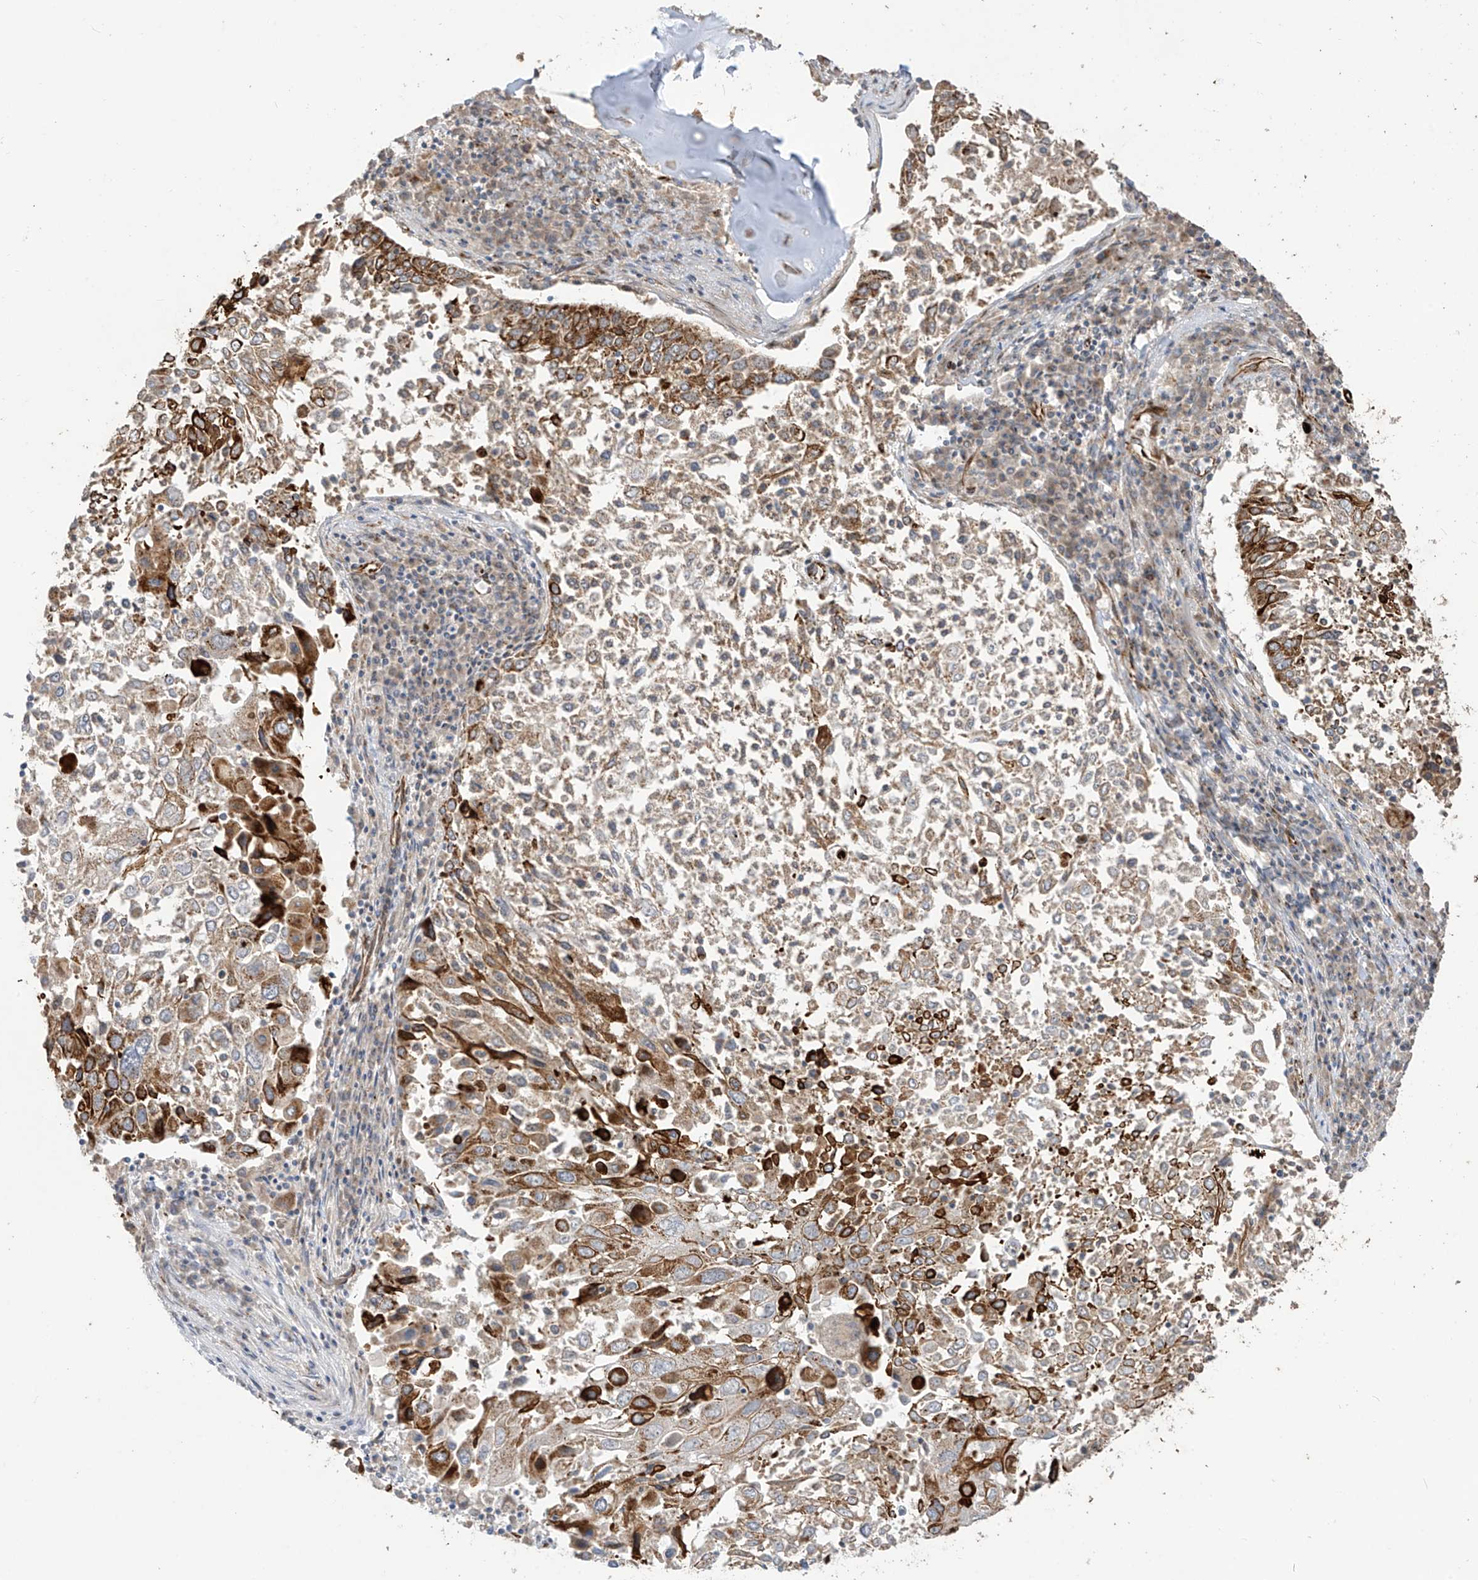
{"staining": {"intensity": "moderate", "quantity": "25%-75%", "location": "cytoplasmic/membranous"}, "tissue": "lung cancer", "cell_type": "Tumor cells", "image_type": "cancer", "snomed": [{"axis": "morphology", "description": "Squamous cell carcinoma, NOS"}, {"axis": "topography", "description": "Lung"}], "caption": "Tumor cells exhibit moderate cytoplasmic/membranous expression in about 25%-75% of cells in lung cancer (squamous cell carcinoma).", "gene": "DCDC2", "patient": {"sex": "male", "age": 65}}